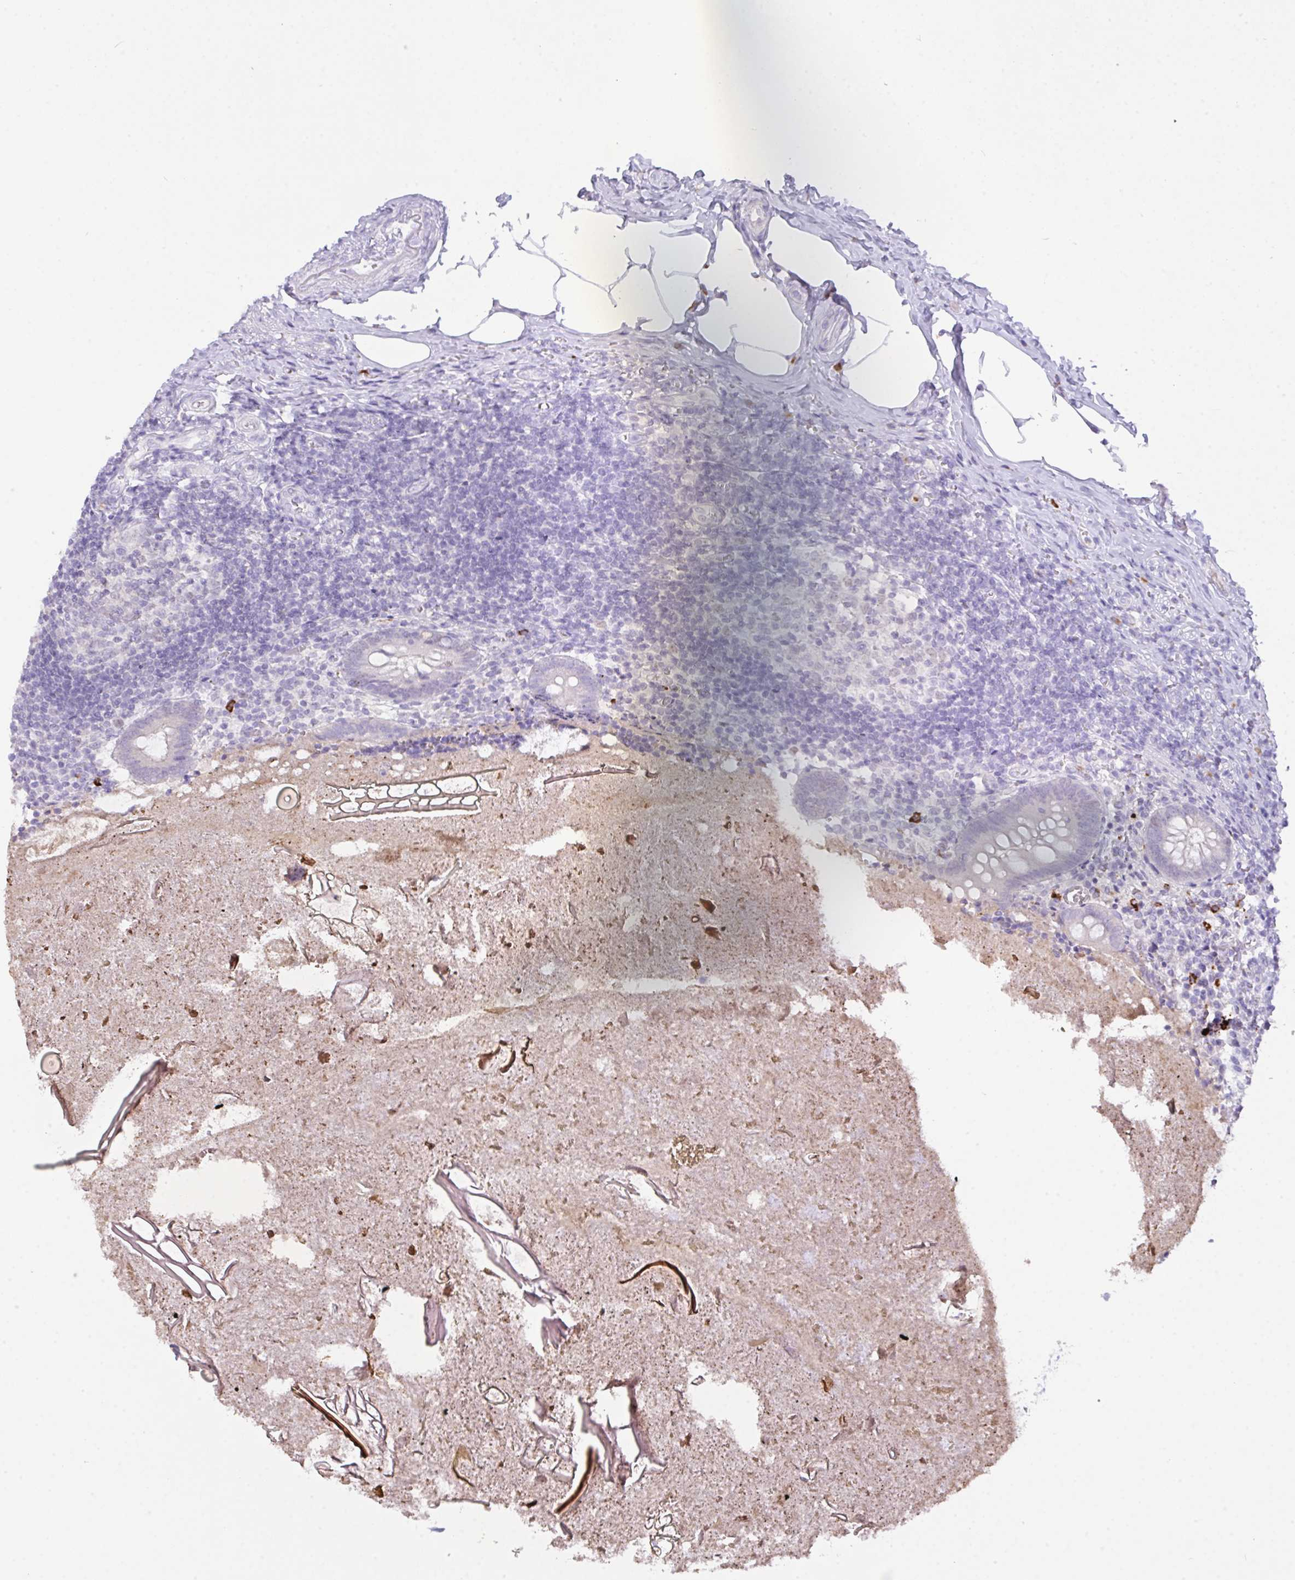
{"staining": {"intensity": "weak", "quantity": "<25%", "location": "cytoplasmic/membranous"}, "tissue": "appendix", "cell_type": "Glandular cells", "image_type": "normal", "snomed": [{"axis": "morphology", "description": "Normal tissue, NOS"}, {"axis": "topography", "description": "Appendix"}], "caption": "The image shows no significant positivity in glandular cells of appendix.", "gene": "CST11", "patient": {"sex": "female", "age": 17}}